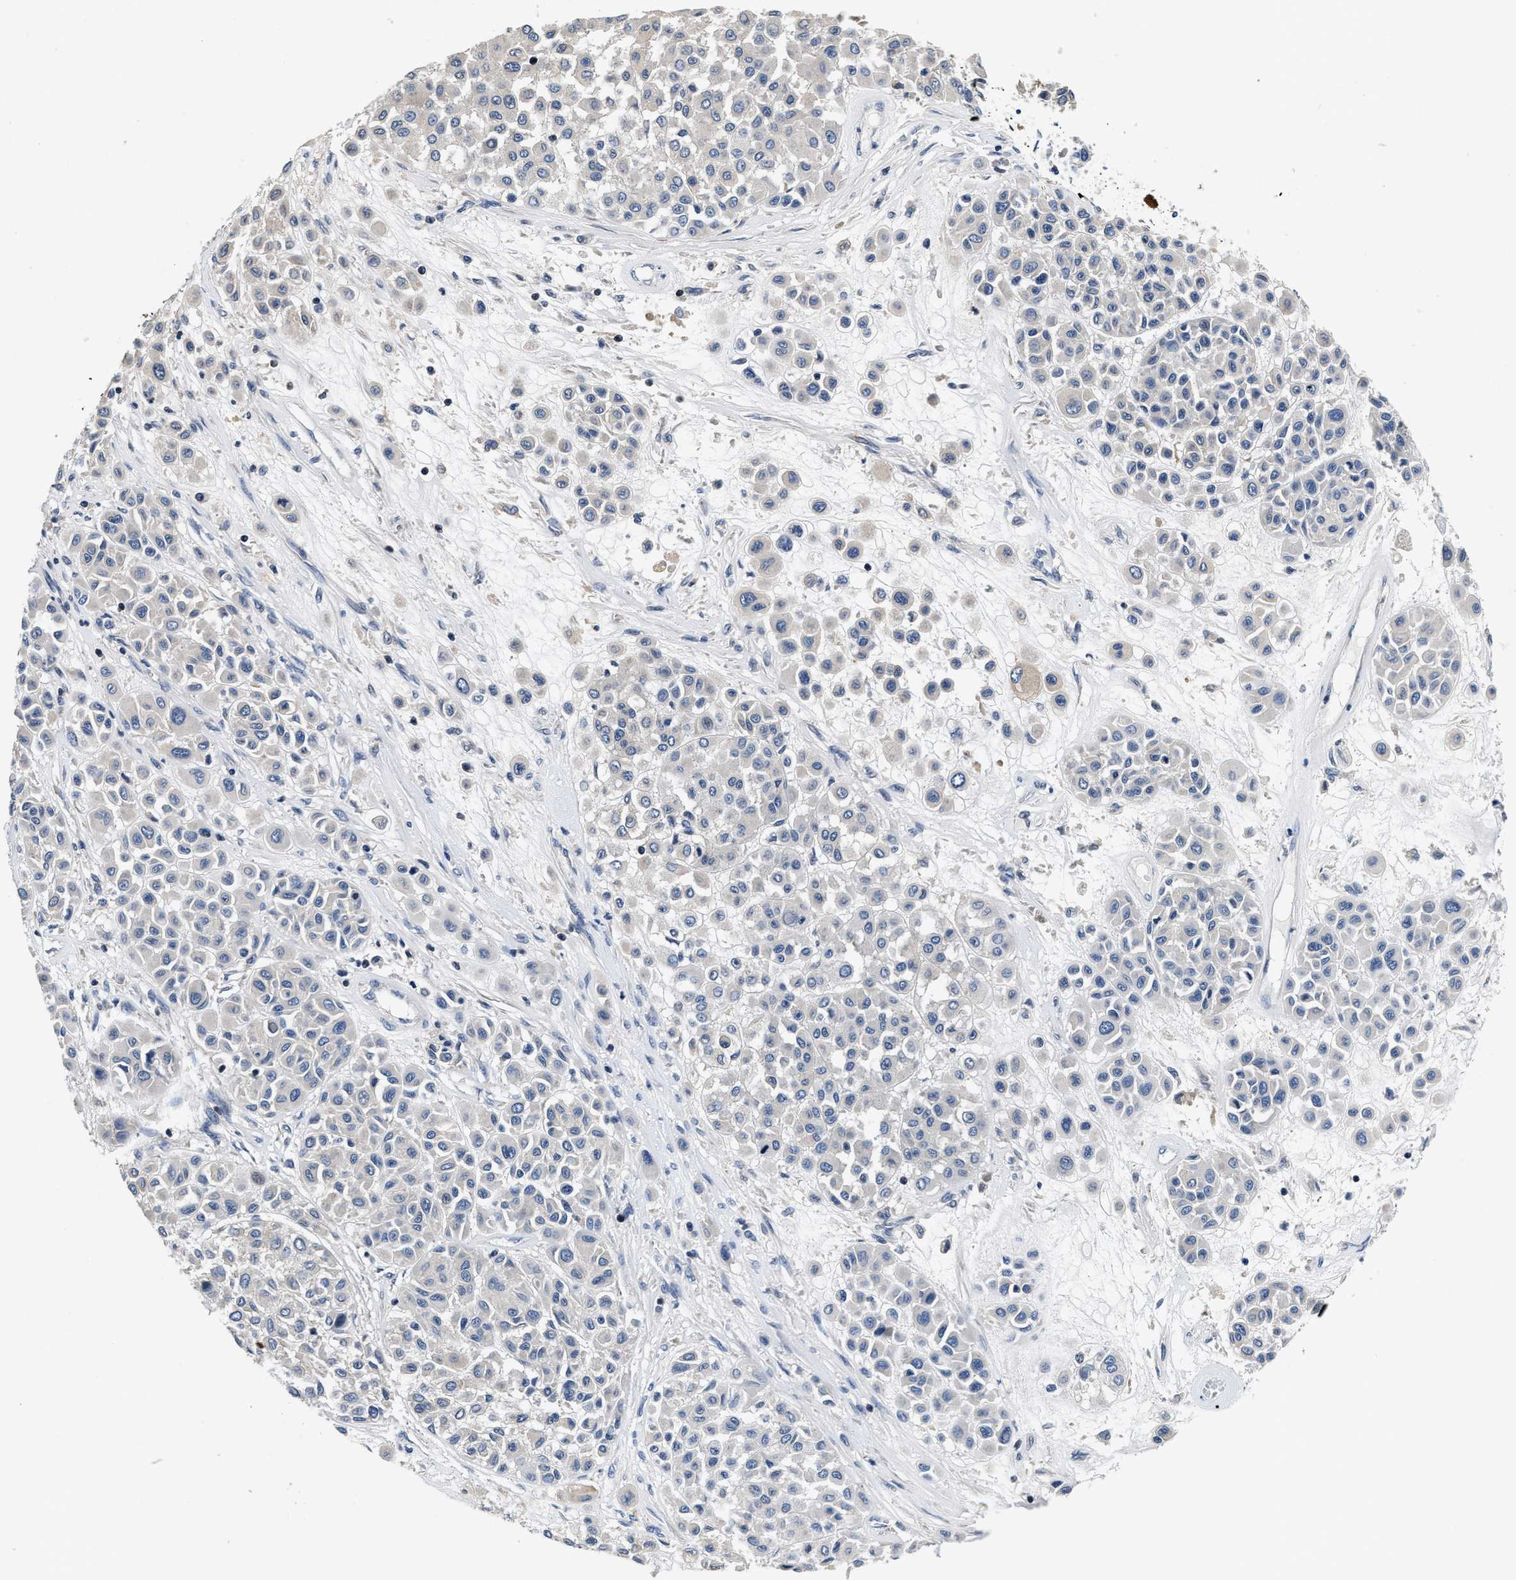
{"staining": {"intensity": "negative", "quantity": "none", "location": "none"}, "tissue": "melanoma", "cell_type": "Tumor cells", "image_type": "cancer", "snomed": [{"axis": "morphology", "description": "Malignant melanoma, Metastatic site"}, {"axis": "topography", "description": "Soft tissue"}], "caption": "Immunohistochemistry of malignant melanoma (metastatic site) displays no positivity in tumor cells.", "gene": "ANKIB1", "patient": {"sex": "male", "age": 41}}